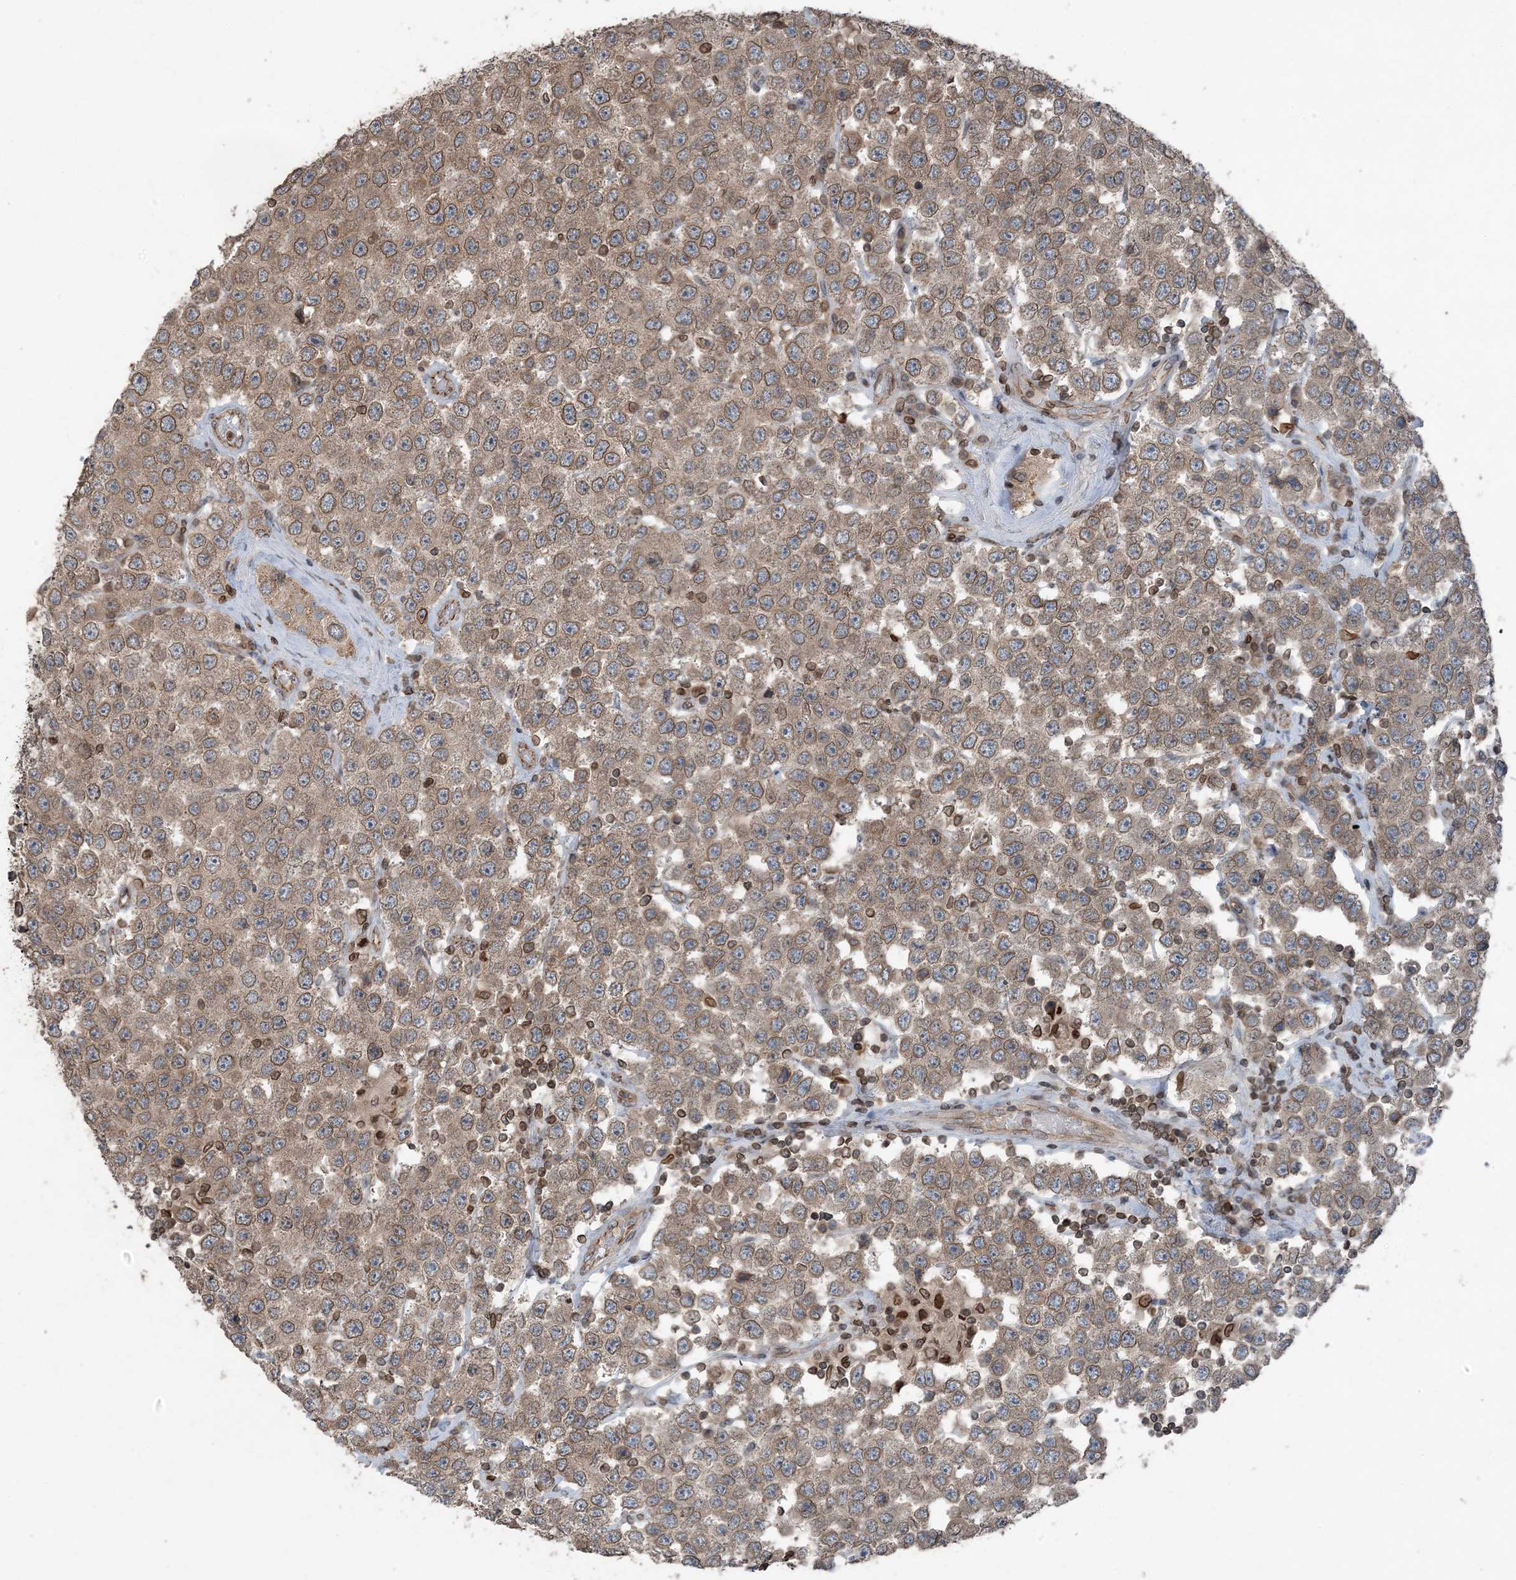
{"staining": {"intensity": "moderate", "quantity": ">75%", "location": "cytoplasmic/membranous,nuclear"}, "tissue": "testis cancer", "cell_type": "Tumor cells", "image_type": "cancer", "snomed": [{"axis": "morphology", "description": "Seminoma, NOS"}, {"axis": "topography", "description": "Testis"}], "caption": "Moderate cytoplasmic/membranous and nuclear positivity for a protein is appreciated in about >75% of tumor cells of testis cancer using IHC.", "gene": "ZFAND2B", "patient": {"sex": "male", "age": 28}}